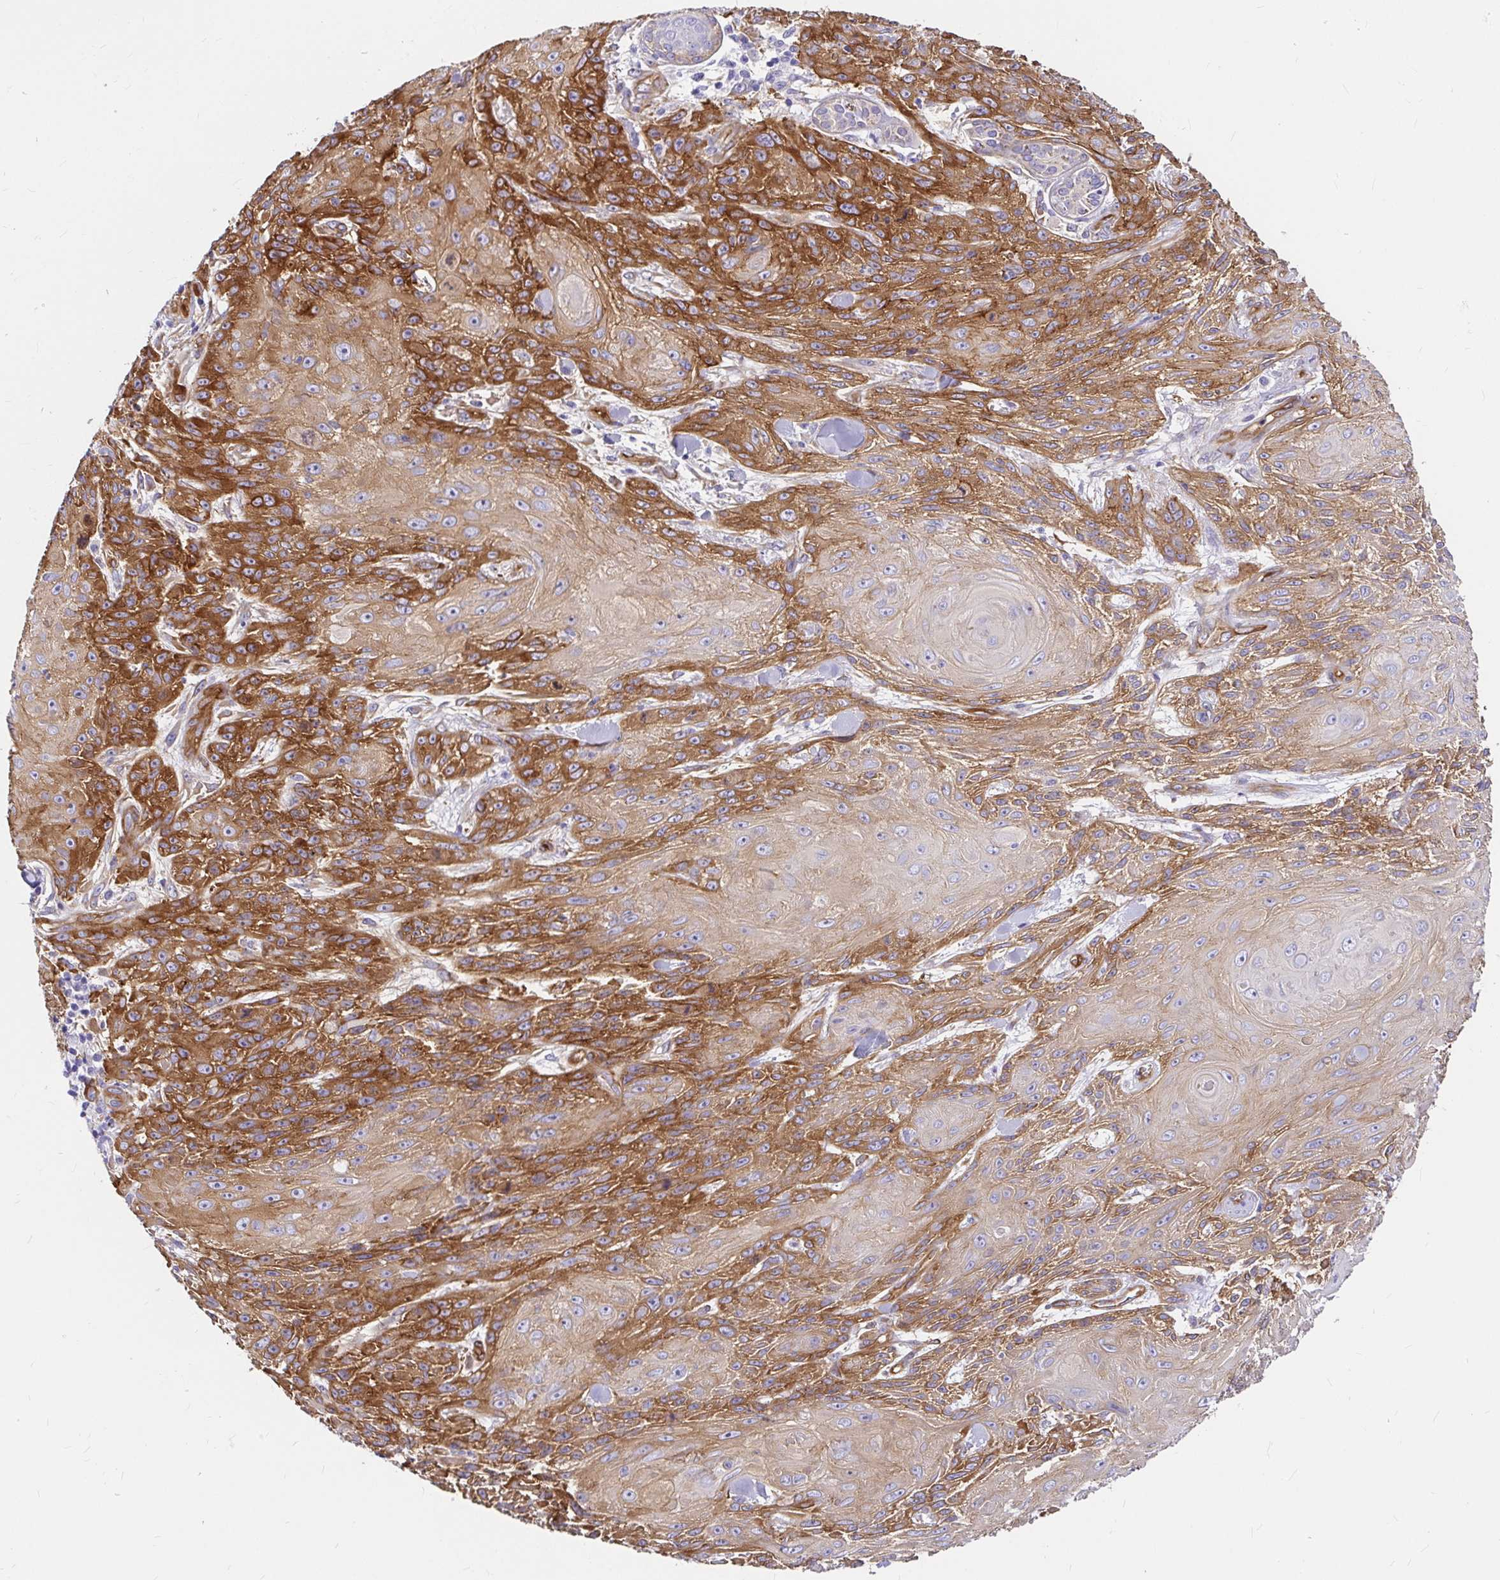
{"staining": {"intensity": "strong", "quantity": ">75%", "location": "cytoplasmic/membranous"}, "tissue": "skin cancer", "cell_type": "Tumor cells", "image_type": "cancer", "snomed": [{"axis": "morphology", "description": "Squamous cell carcinoma, NOS"}, {"axis": "topography", "description": "Skin"}], "caption": "Skin squamous cell carcinoma stained for a protein (brown) shows strong cytoplasmic/membranous positive expression in about >75% of tumor cells.", "gene": "MYO1B", "patient": {"sex": "male", "age": 88}}